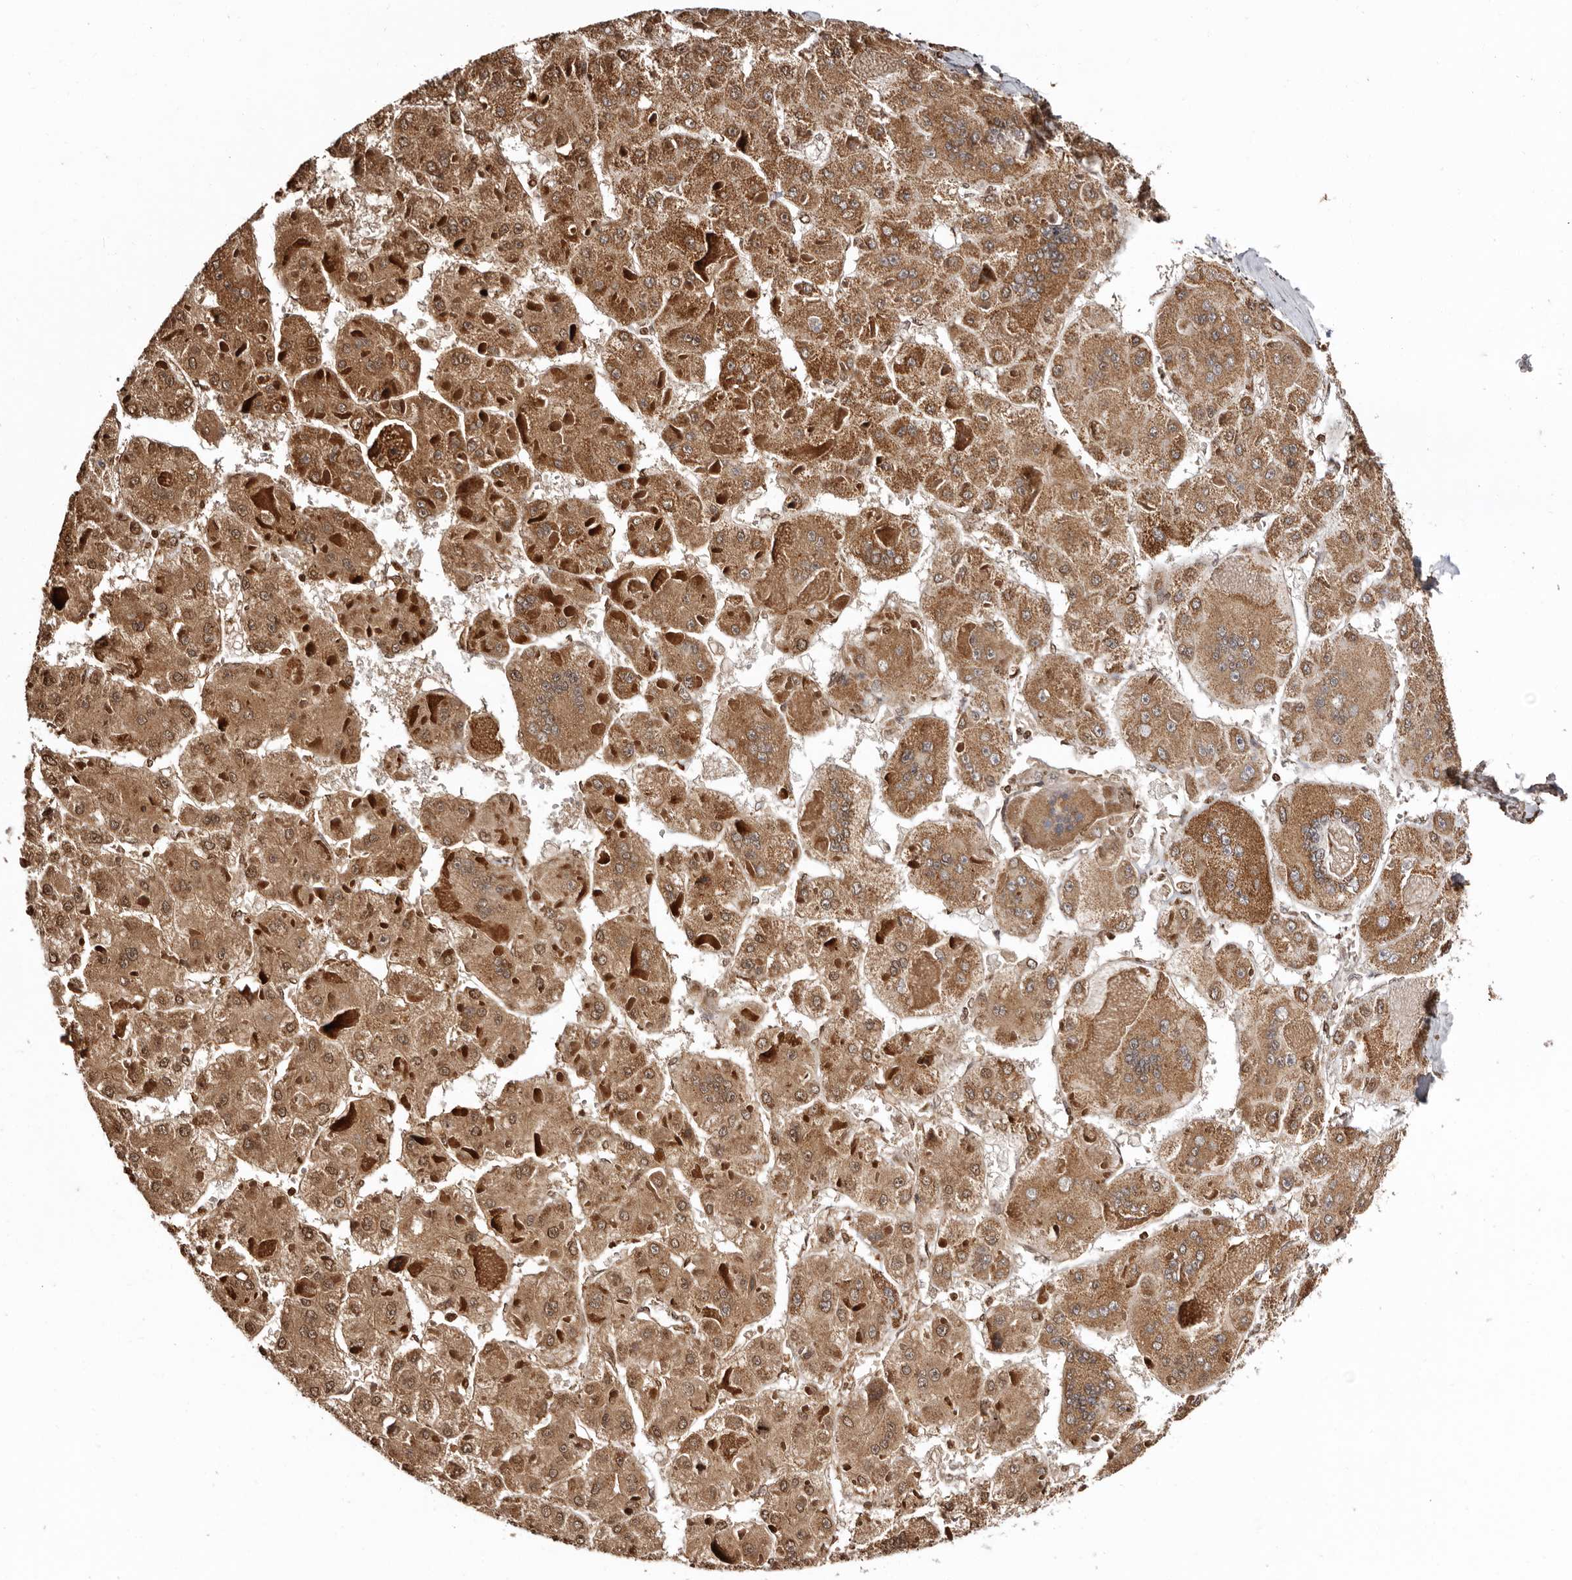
{"staining": {"intensity": "moderate", "quantity": ">75%", "location": "cytoplasmic/membranous"}, "tissue": "liver cancer", "cell_type": "Tumor cells", "image_type": "cancer", "snomed": [{"axis": "morphology", "description": "Carcinoma, Hepatocellular, NOS"}, {"axis": "topography", "description": "Liver"}], "caption": "A brown stain highlights moderate cytoplasmic/membranous positivity of a protein in human liver cancer tumor cells.", "gene": "CCDC190", "patient": {"sex": "female", "age": 73}}